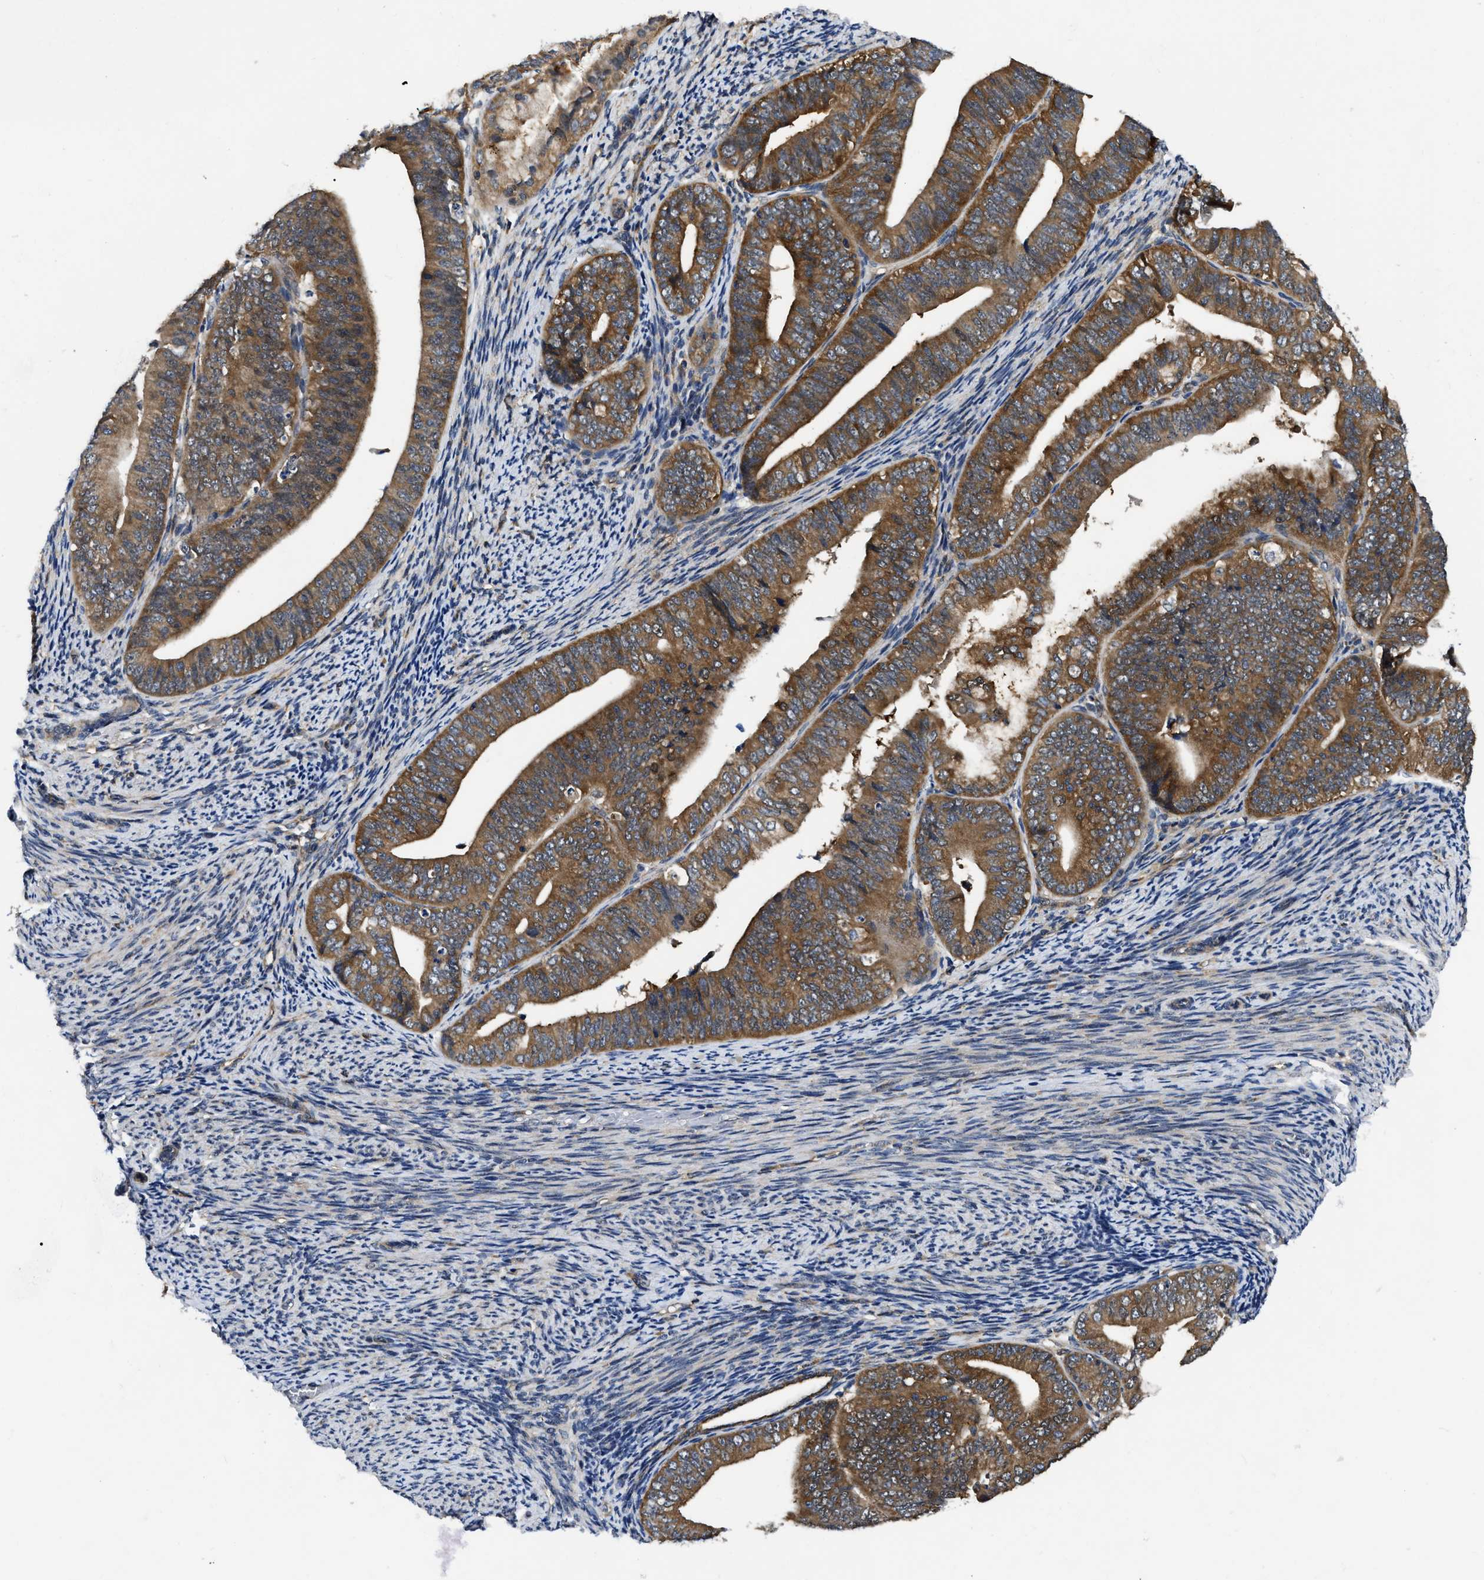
{"staining": {"intensity": "strong", "quantity": ">75%", "location": "cytoplasmic/membranous"}, "tissue": "endometrial cancer", "cell_type": "Tumor cells", "image_type": "cancer", "snomed": [{"axis": "morphology", "description": "Adenocarcinoma, NOS"}, {"axis": "topography", "description": "Endometrium"}], "caption": "A histopathology image of human endometrial cancer stained for a protein displays strong cytoplasmic/membranous brown staining in tumor cells.", "gene": "GET4", "patient": {"sex": "female", "age": 63}}